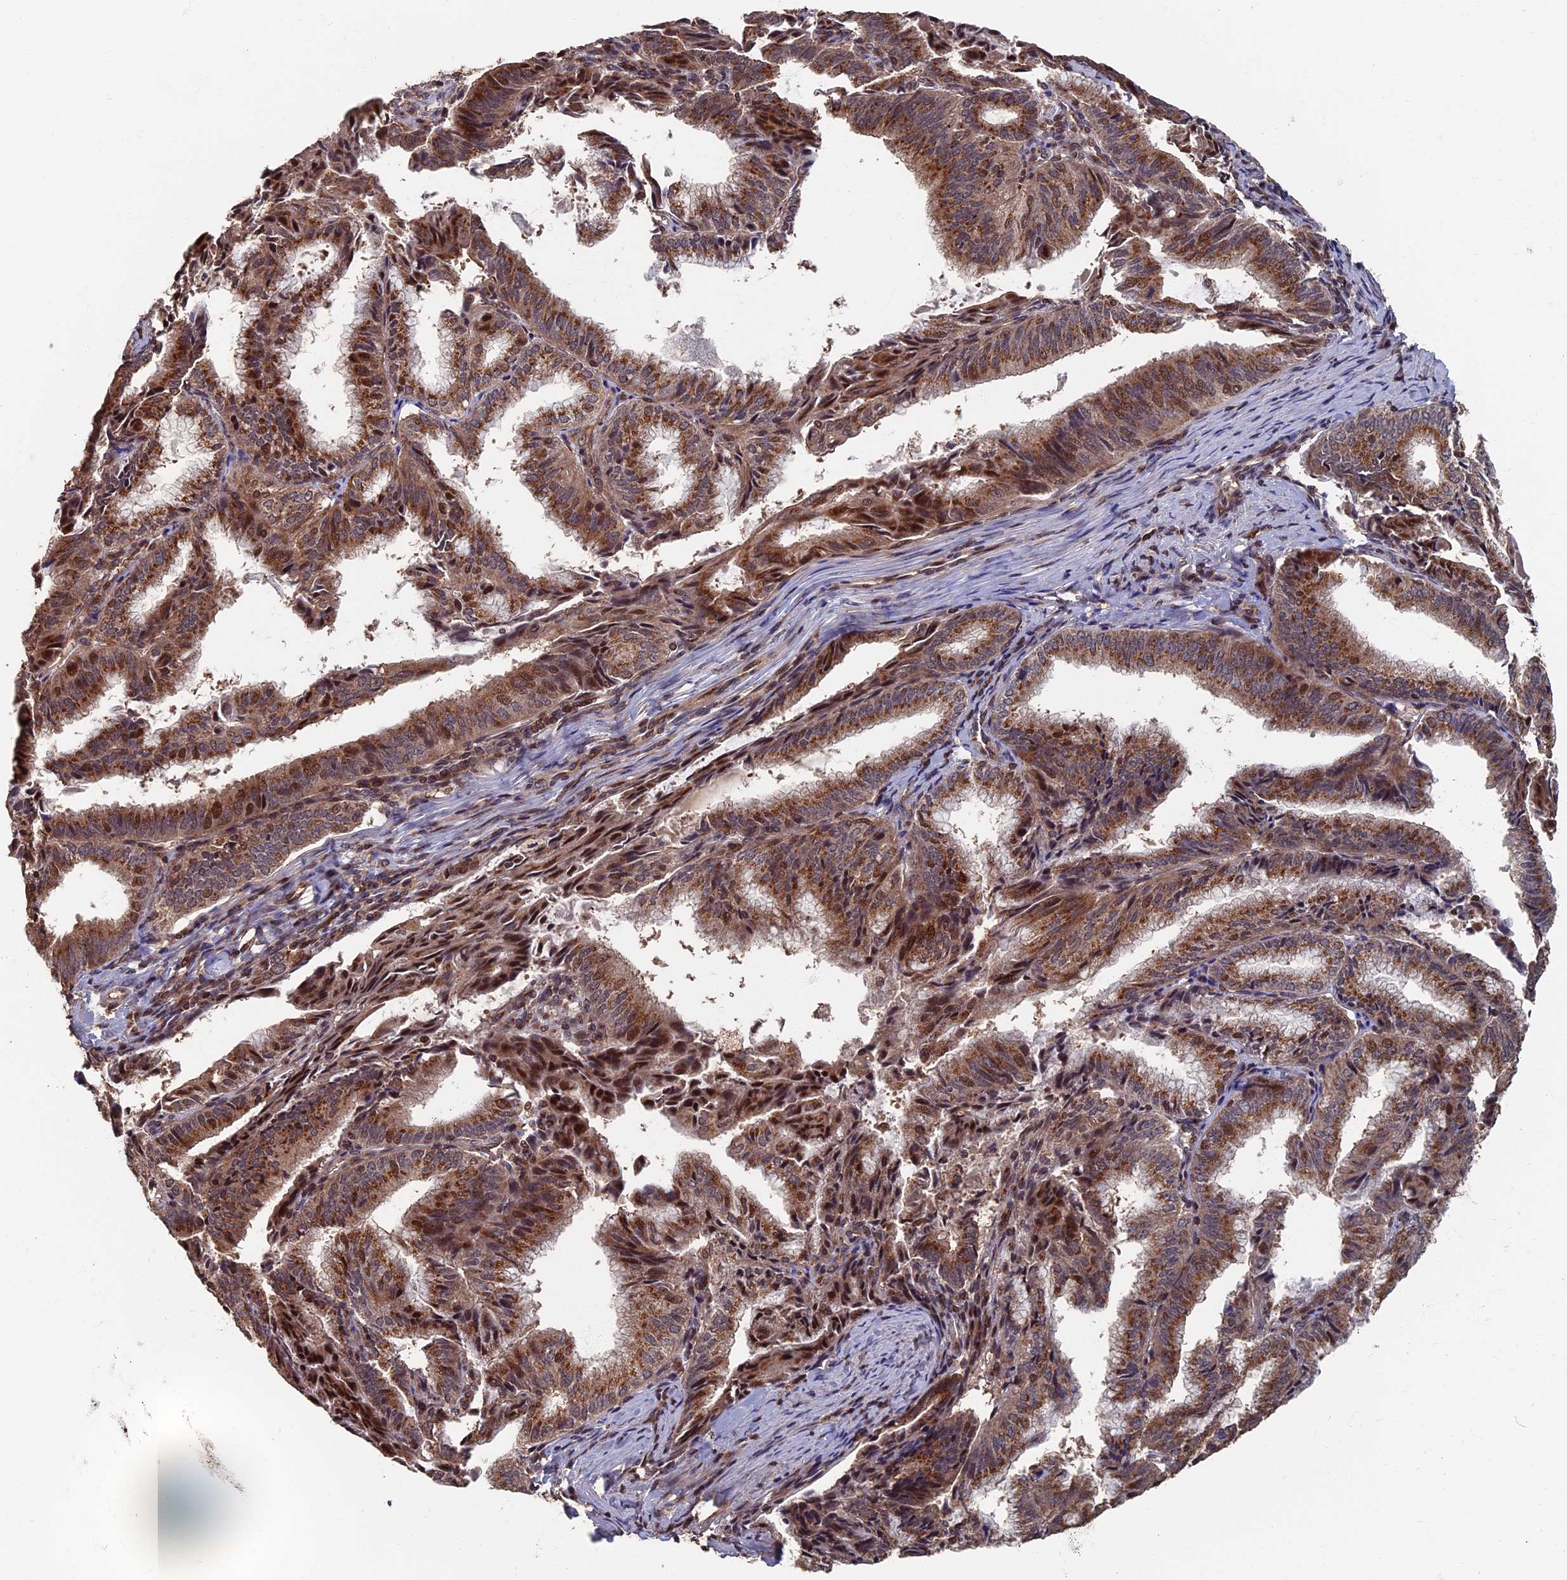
{"staining": {"intensity": "moderate", "quantity": ">75%", "location": "cytoplasmic/membranous,nuclear"}, "tissue": "endometrial cancer", "cell_type": "Tumor cells", "image_type": "cancer", "snomed": [{"axis": "morphology", "description": "Adenocarcinoma, NOS"}, {"axis": "topography", "description": "Endometrium"}], "caption": "DAB immunohistochemical staining of human adenocarcinoma (endometrial) demonstrates moderate cytoplasmic/membranous and nuclear protein expression in approximately >75% of tumor cells. The staining is performed using DAB brown chromogen to label protein expression. The nuclei are counter-stained blue using hematoxylin.", "gene": "RASGRF1", "patient": {"sex": "female", "age": 49}}